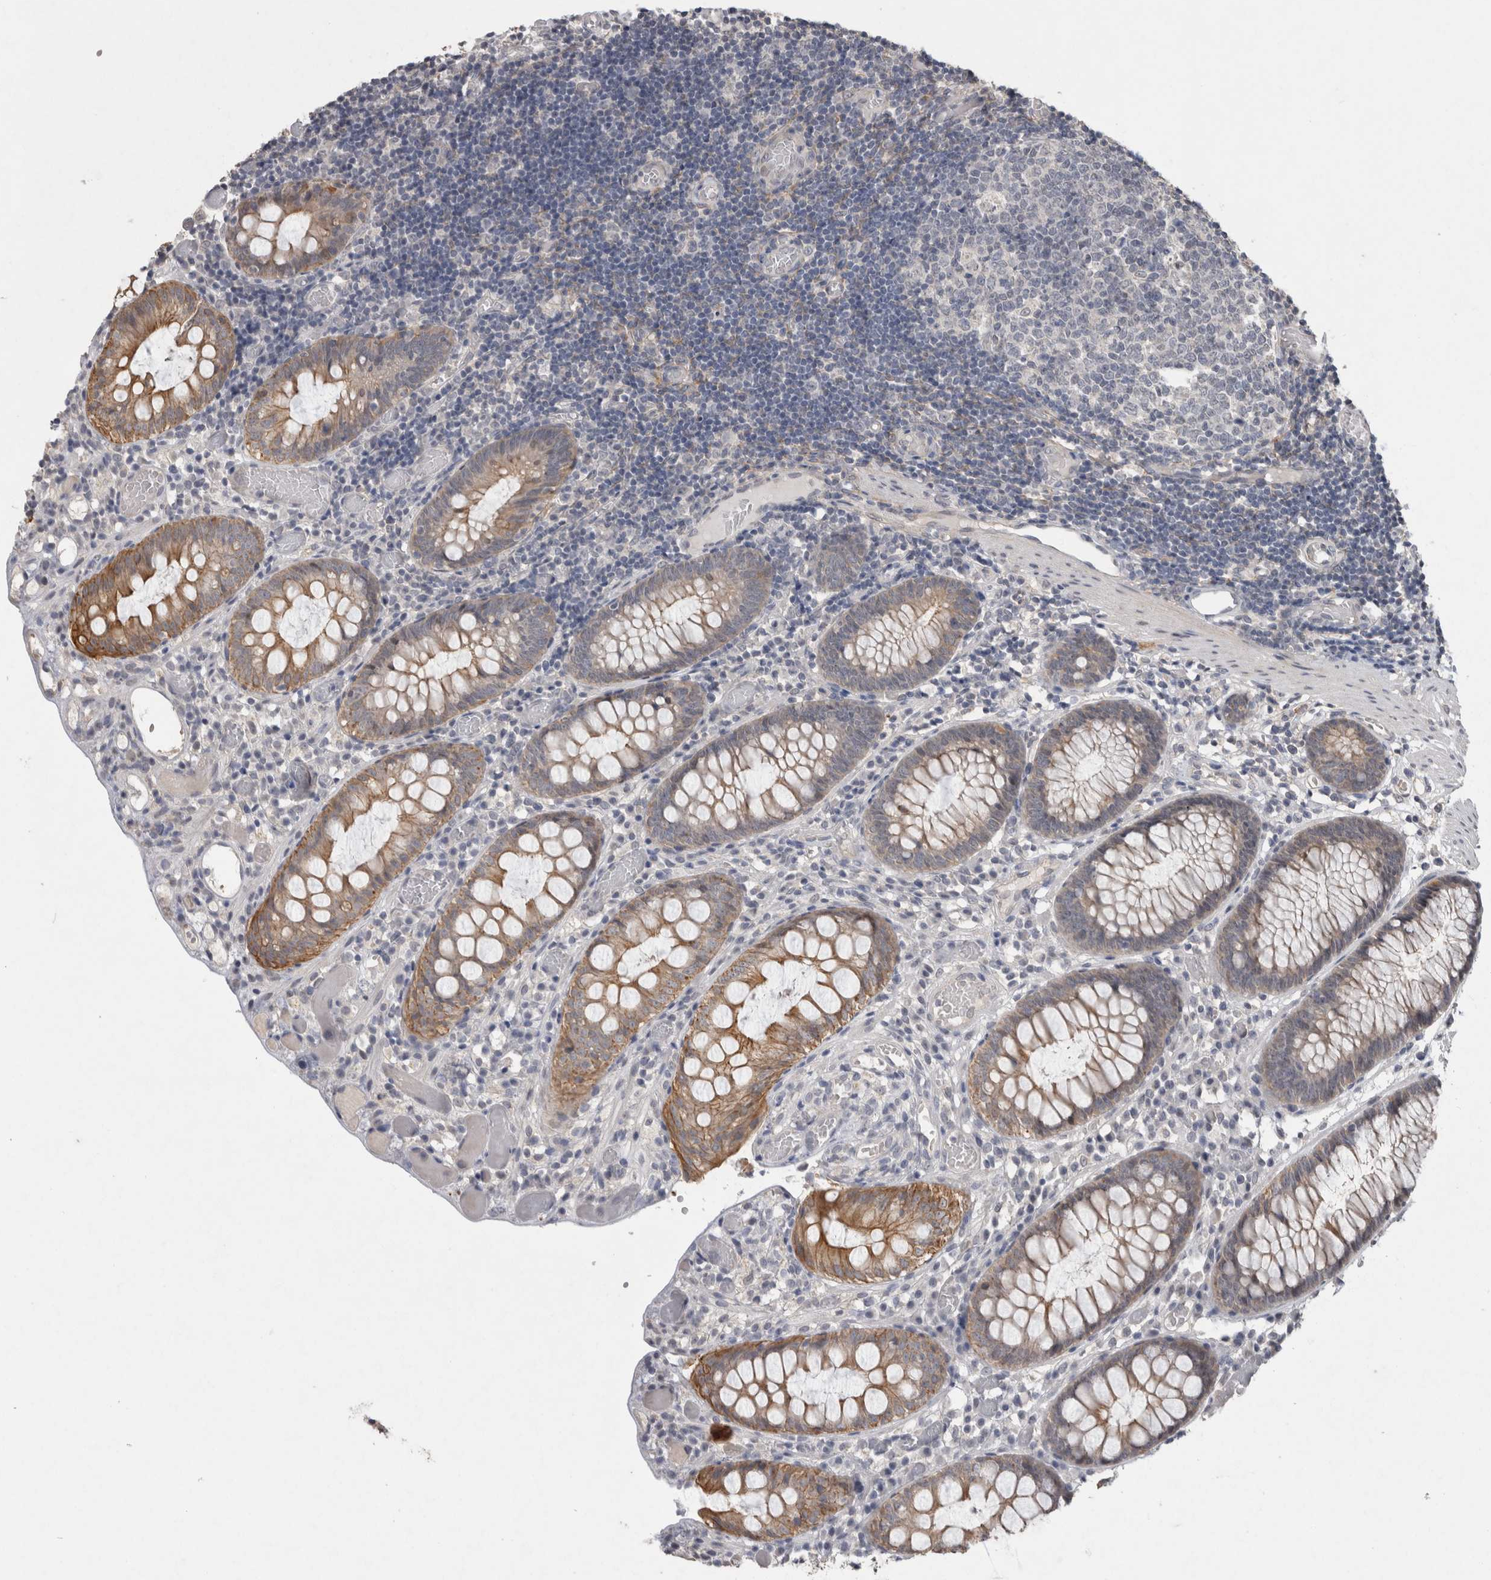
{"staining": {"intensity": "negative", "quantity": "none", "location": "none"}, "tissue": "colon", "cell_type": "Endothelial cells", "image_type": "normal", "snomed": [{"axis": "morphology", "description": "Normal tissue, NOS"}, {"axis": "topography", "description": "Colon"}], "caption": "This is an IHC image of unremarkable human colon. There is no expression in endothelial cells.", "gene": "RHPN1", "patient": {"sex": "male", "age": 14}}